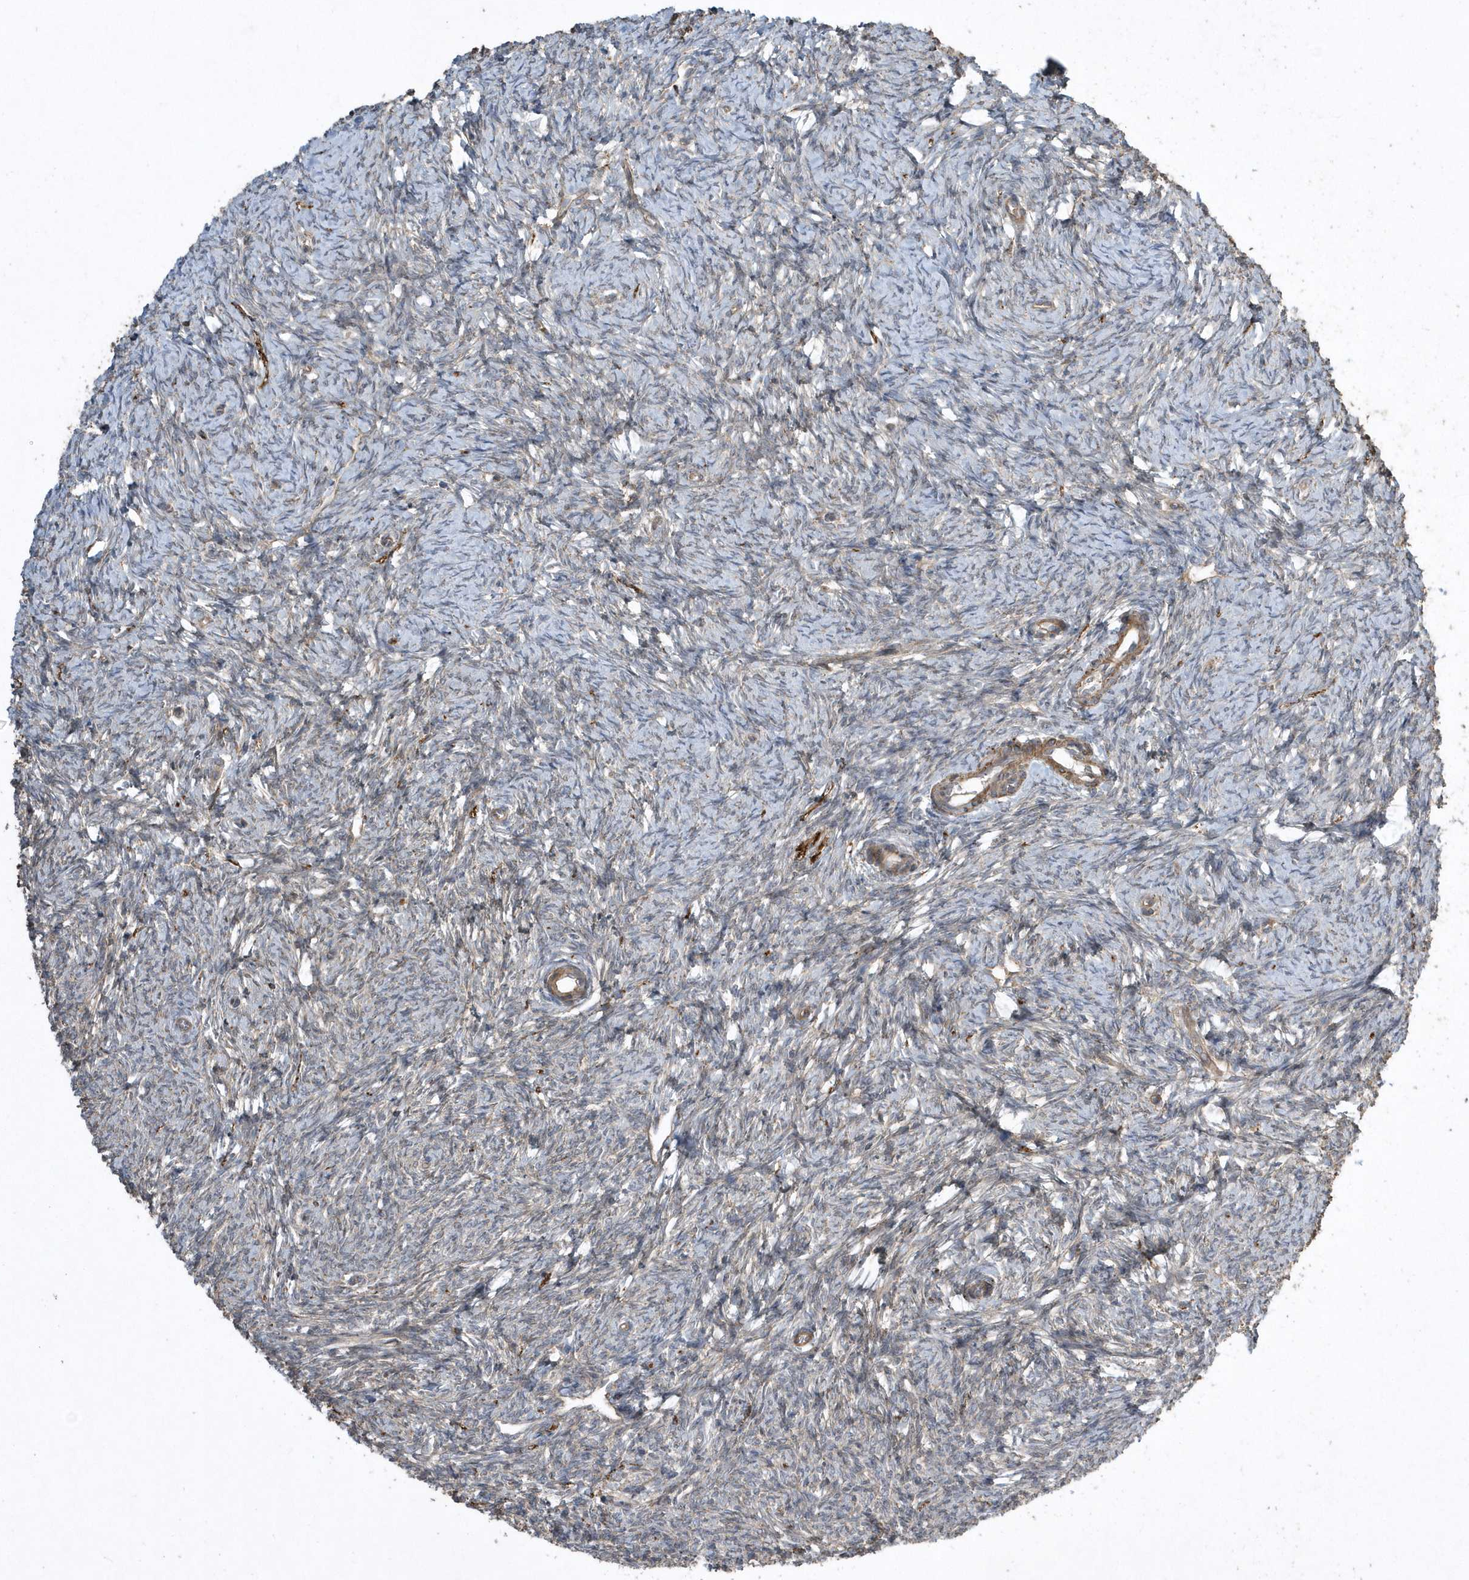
{"staining": {"intensity": "moderate", "quantity": ">75%", "location": "cytoplasmic/membranous"}, "tissue": "ovary", "cell_type": "Follicle cells", "image_type": "normal", "snomed": [{"axis": "morphology", "description": "Normal tissue, NOS"}, {"axis": "morphology", "description": "Cyst, NOS"}, {"axis": "topography", "description": "Ovary"}], "caption": "This is a photomicrograph of IHC staining of unremarkable ovary, which shows moderate expression in the cytoplasmic/membranous of follicle cells.", "gene": "SENP8", "patient": {"sex": "female", "age": 33}}